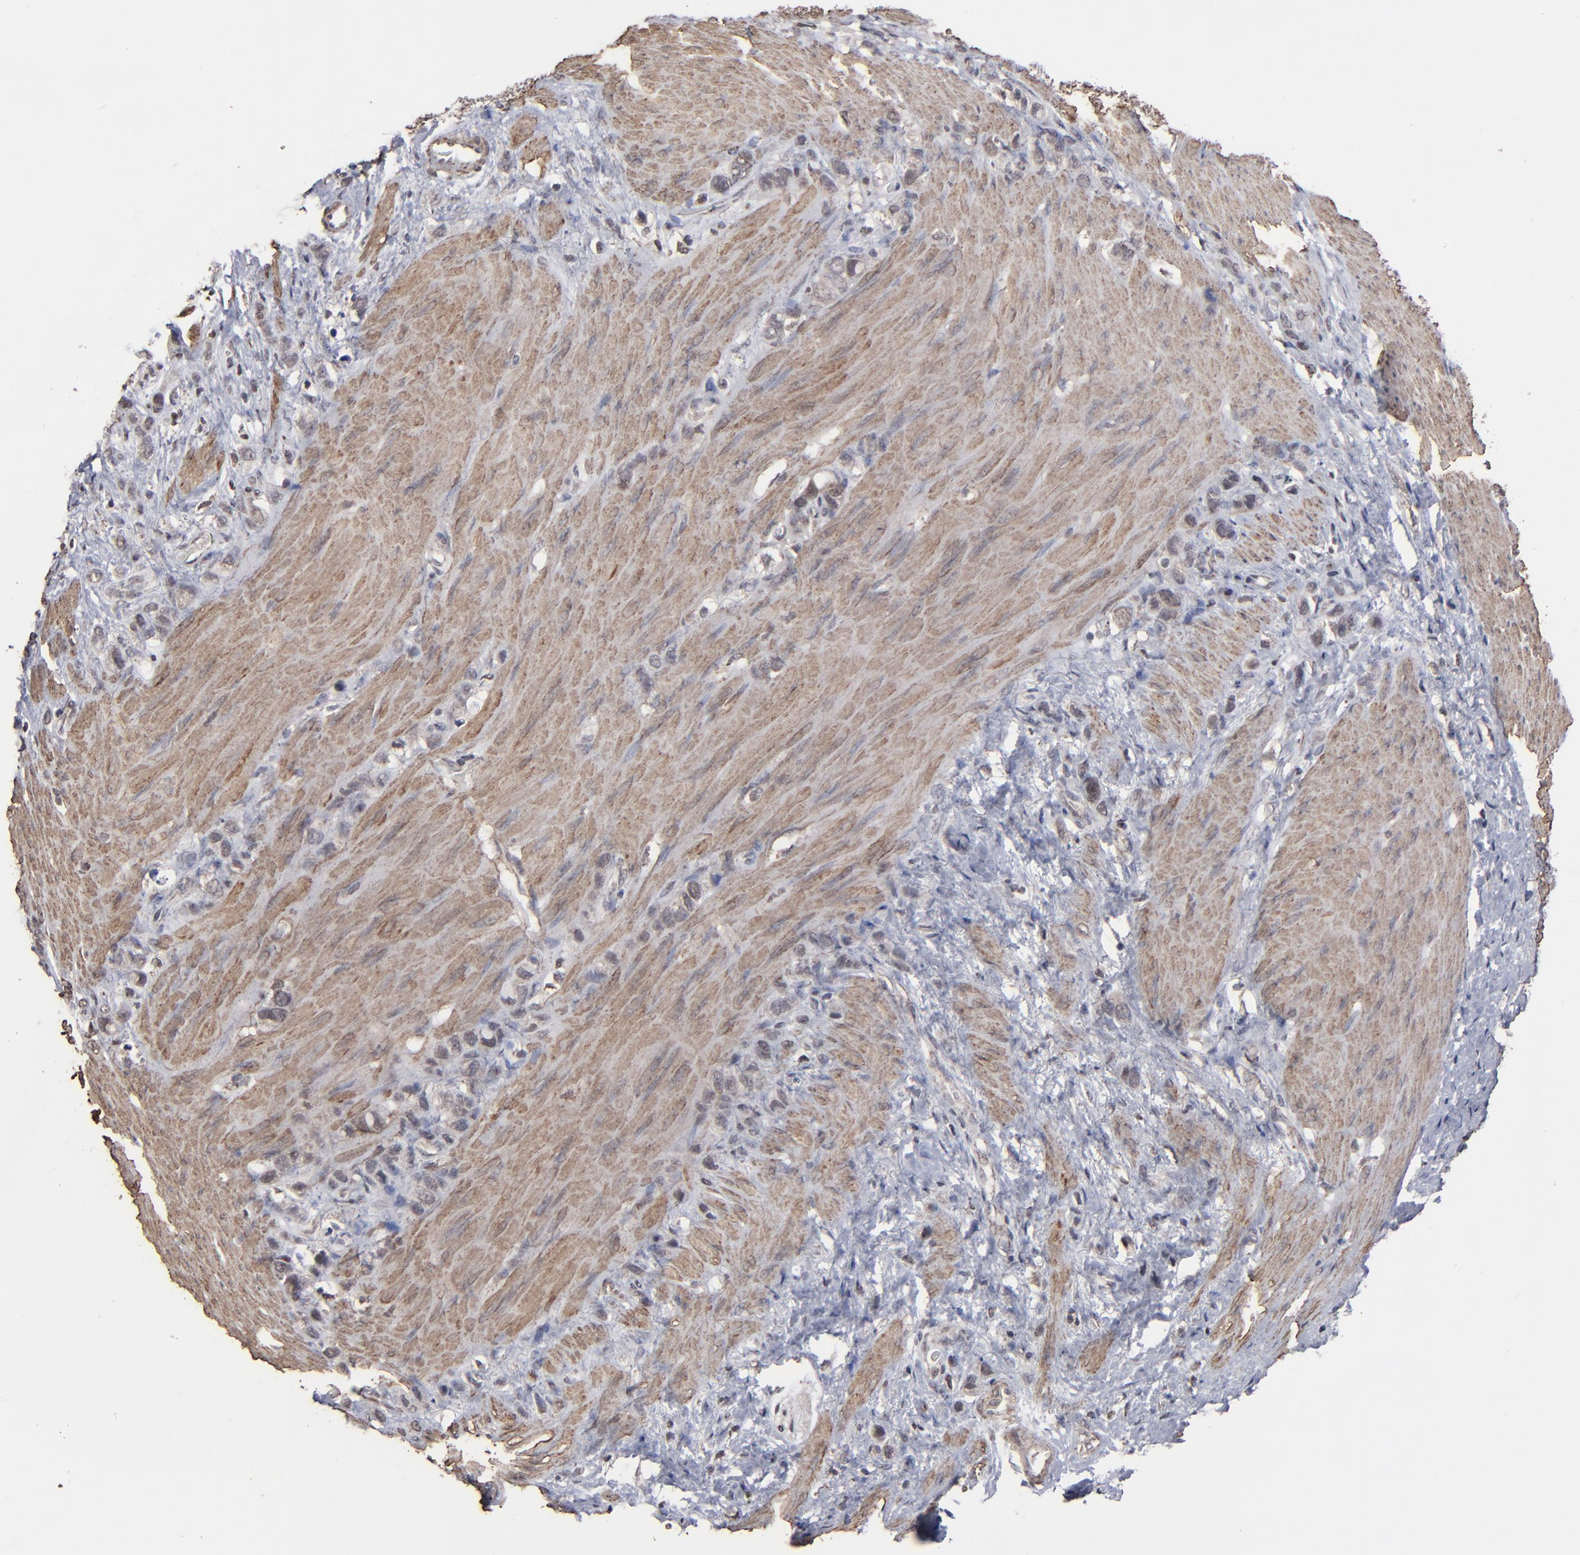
{"staining": {"intensity": "weak", "quantity": "25%-75%", "location": "cytoplasmic/membranous"}, "tissue": "stomach cancer", "cell_type": "Tumor cells", "image_type": "cancer", "snomed": [{"axis": "morphology", "description": "Normal tissue, NOS"}, {"axis": "morphology", "description": "Adenocarcinoma, NOS"}, {"axis": "morphology", "description": "Adenocarcinoma, High grade"}, {"axis": "topography", "description": "Stomach, upper"}, {"axis": "topography", "description": "Stomach"}], "caption": "Protein expression analysis of human high-grade adenocarcinoma (stomach) reveals weak cytoplasmic/membranous expression in approximately 25%-75% of tumor cells.", "gene": "BNIP3", "patient": {"sex": "female", "age": 65}}